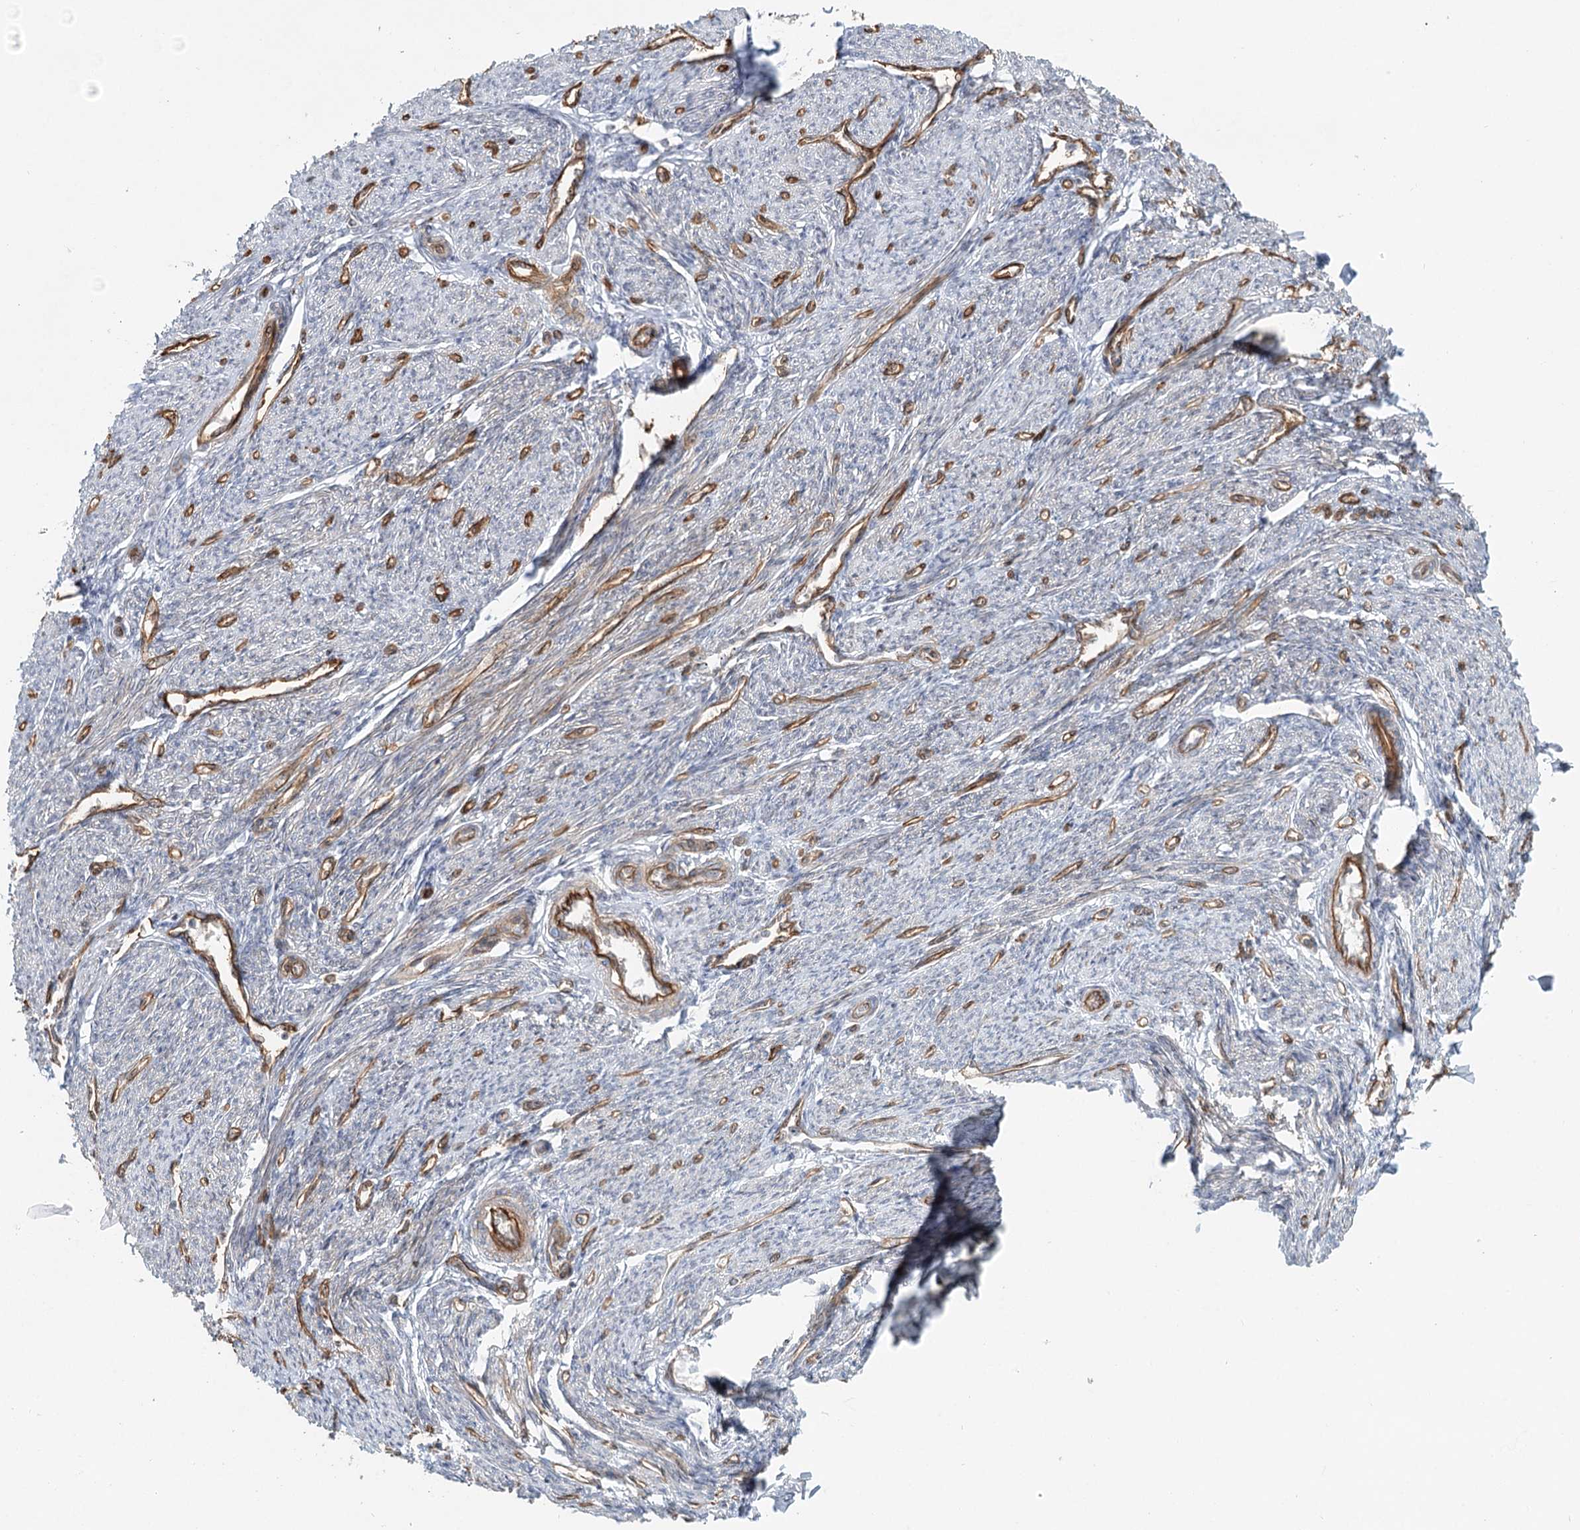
{"staining": {"intensity": "strong", "quantity": "<25%", "location": "cytoplasmic/membranous"}, "tissue": "smooth muscle", "cell_type": "Smooth muscle cells", "image_type": "normal", "snomed": [{"axis": "morphology", "description": "Normal tissue, NOS"}, {"axis": "topography", "description": "Smooth muscle"}, {"axis": "topography", "description": "Uterus"}], "caption": "Protein expression by immunohistochemistry (IHC) demonstrates strong cytoplasmic/membranous expression in about <25% of smooth muscle cells in normal smooth muscle.", "gene": "ZFYVE28", "patient": {"sex": "female", "age": 59}}